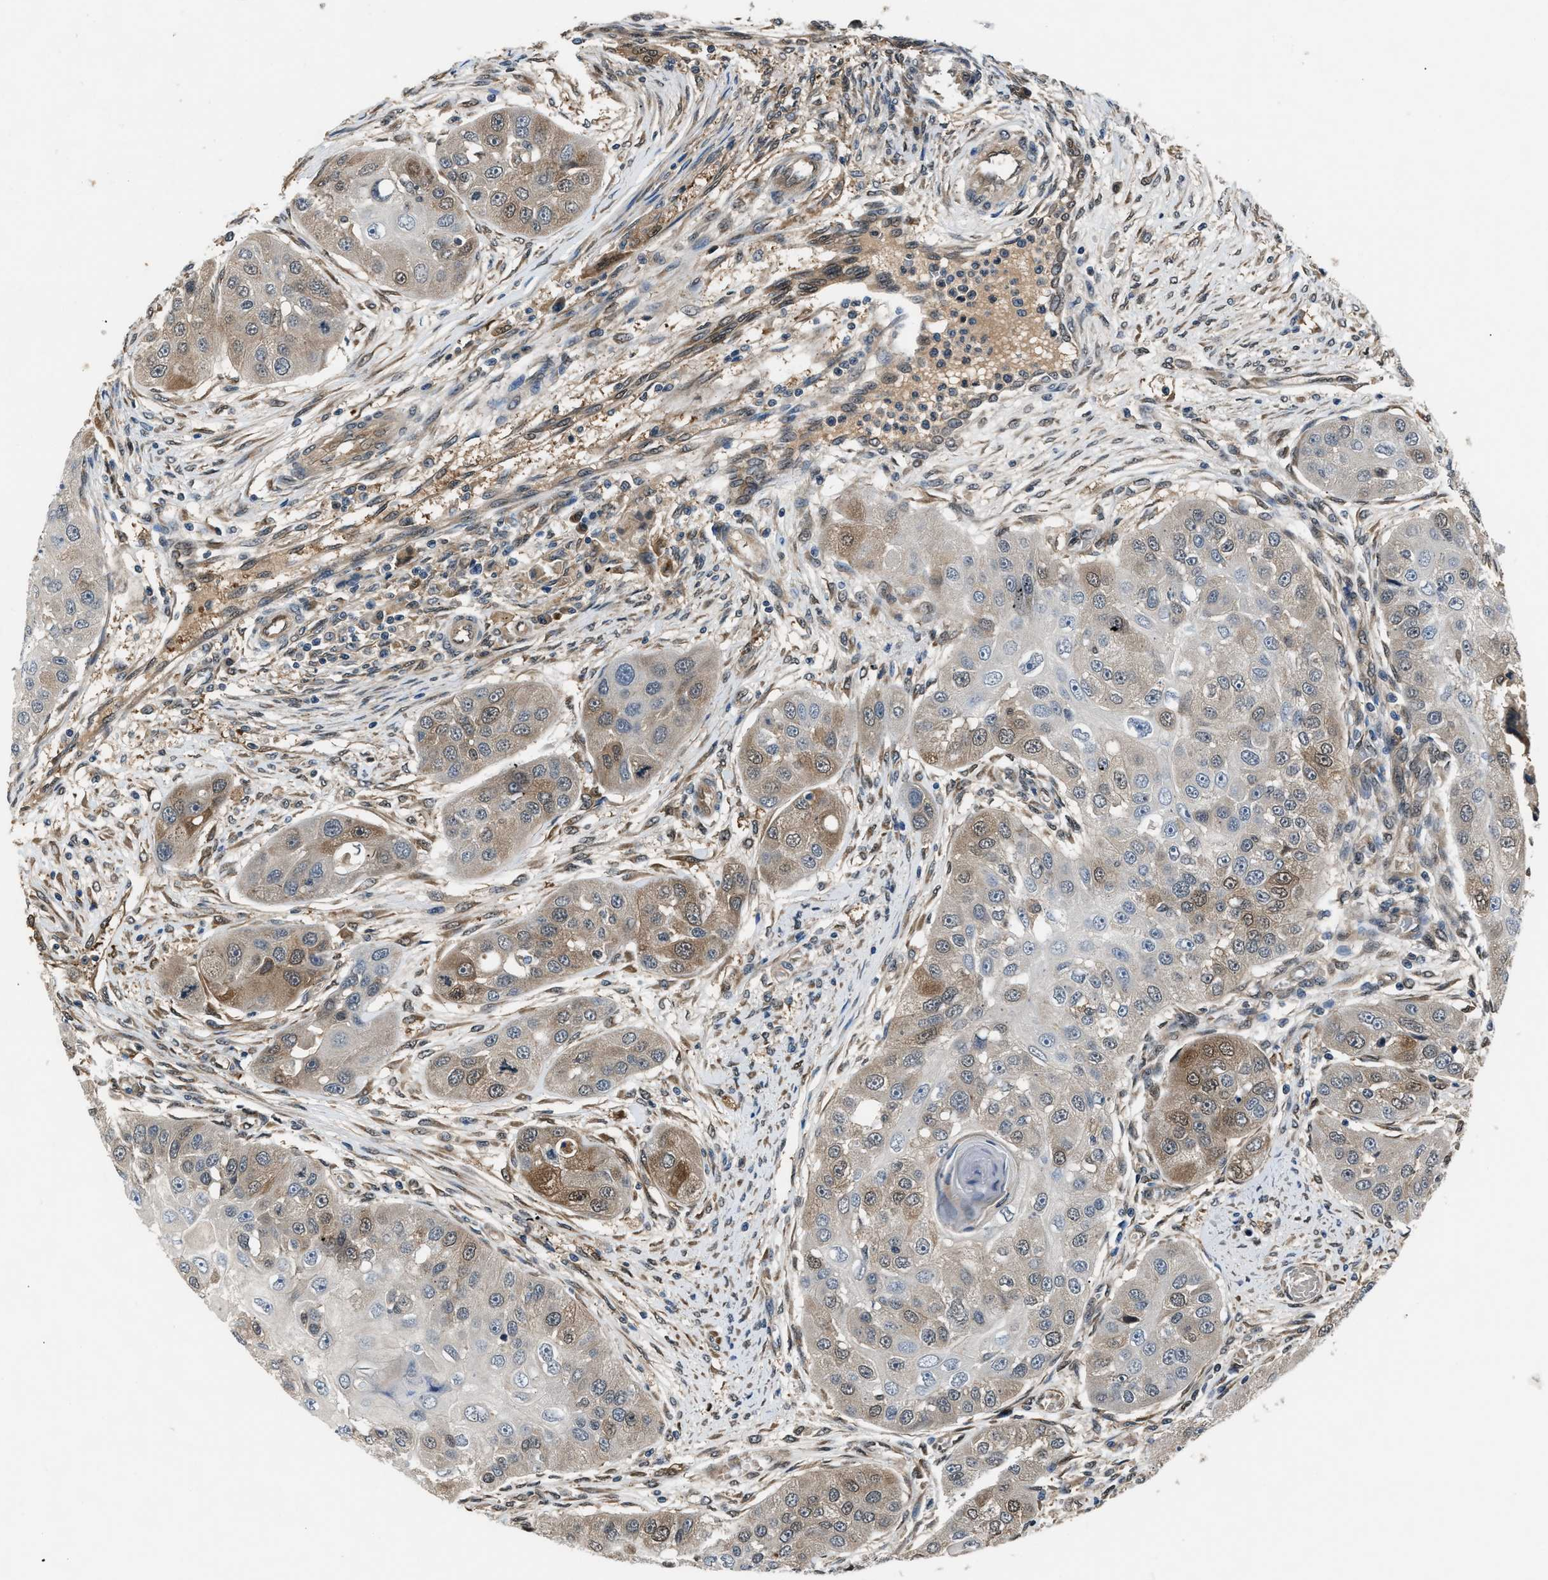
{"staining": {"intensity": "moderate", "quantity": "<25%", "location": "cytoplasmic/membranous"}, "tissue": "head and neck cancer", "cell_type": "Tumor cells", "image_type": "cancer", "snomed": [{"axis": "morphology", "description": "Normal tissue, NOS"}, {"axis": "morphology", "description": "Squamous cell carcinoma, NOS"}, {"axis": "topography", "description": "Skeletal muscle"}, {"axis": "topography", "description": "Head-Neck"}], "caption": "The micrograph exhibits staining of squamous cell carcinoma (head and neck), revealing moderate cytoplasmic/membranous protein expression (brown color) within tumor cells. (Stains: DAB in brown, nuclei in blue, Microscopy: brightfield microscopy at high magnification).", "gene": "TP53I3", "patient": {"sex": "male", "age": 51}}